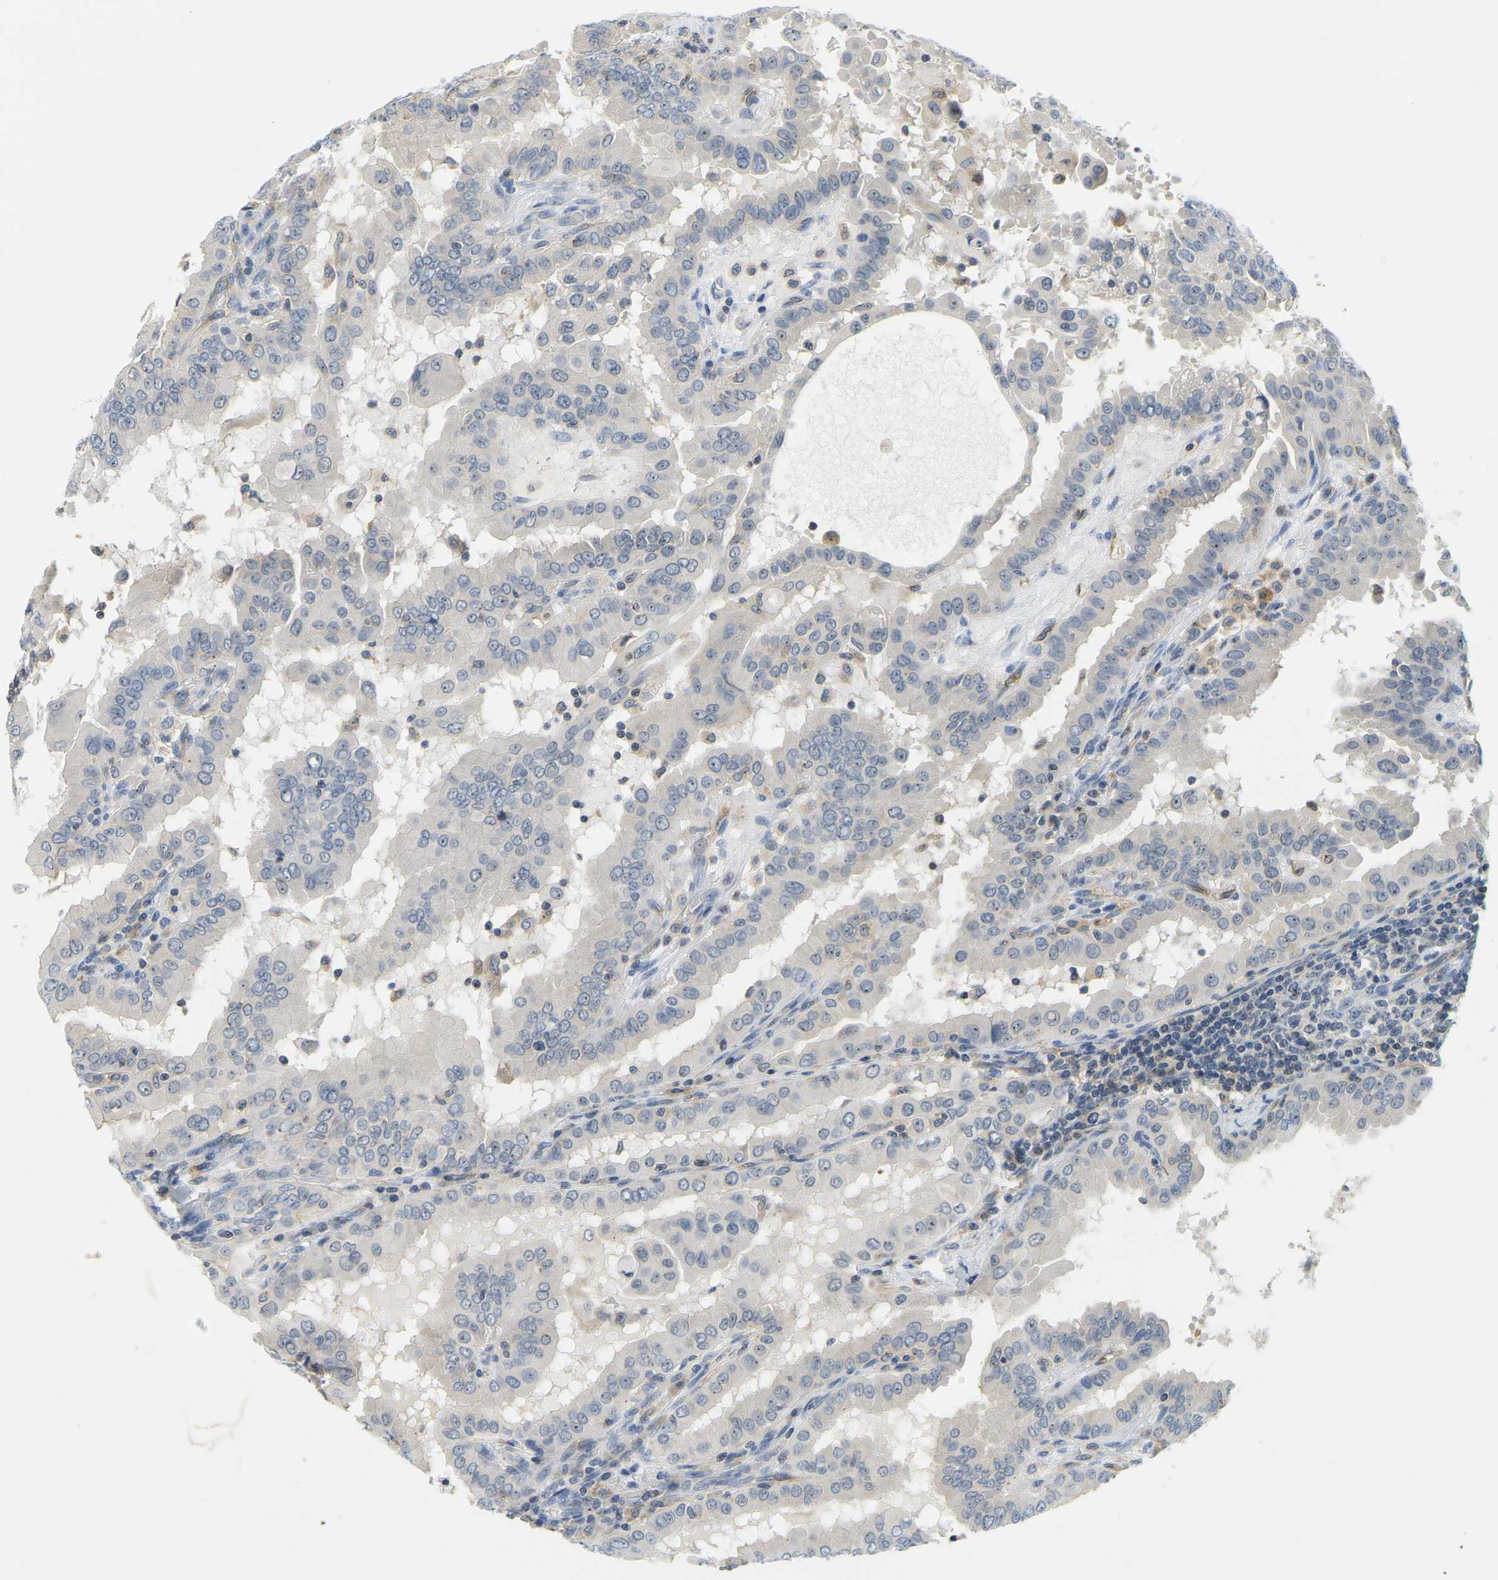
{"staining": {"intensity": "negative", "quantity": "none", "location": "none"}, "tissue": "thyroid cancer", "cell_type": "Tumor cells", "image_type": "cancer", "snomed": [{"axis": "morphology", "description": "Papillary adenocarcinoma, NOS"}, {"axis": "topography", "description": "Thyroid gland"}], "caption": "Immunohistochemistry (IHC) of human thyroid cancer demonstrates no positivity in tumor cells. The staining is performed using DAB (3,3'-diaminobenzidine) brown chromogen with nuclei counter-stained in using hematoxylin.", "gene": "RRP1", "patient": {"sex": "male", "age": 33}}